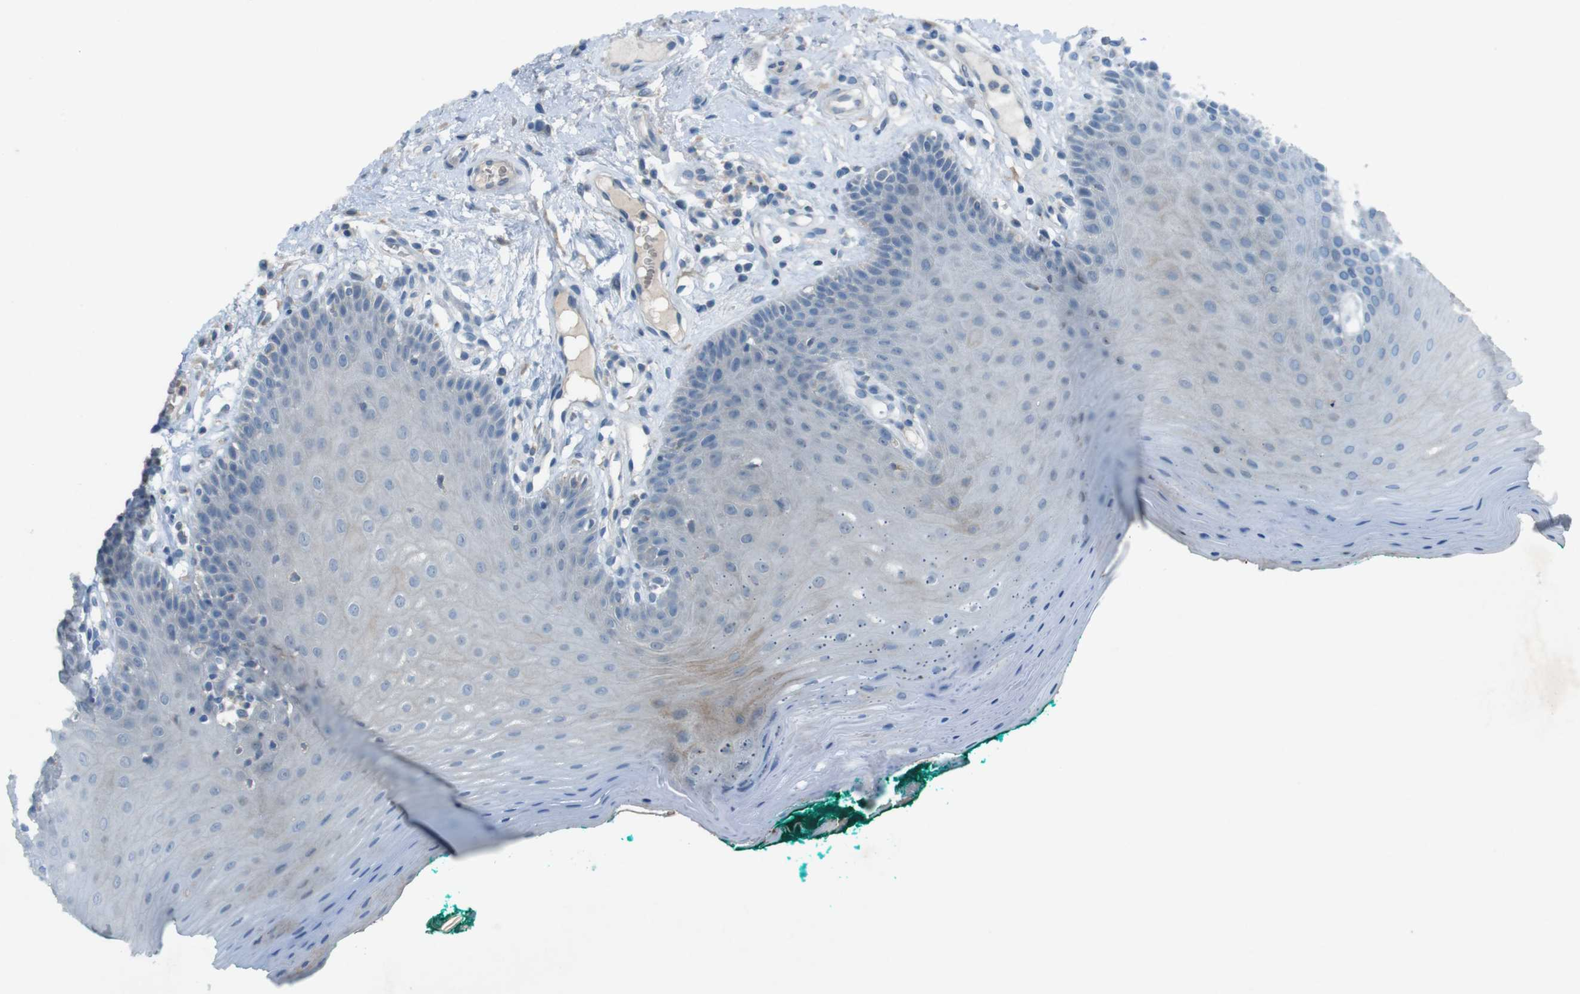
{"staining": {"intensity": "weak", "quantity": "<25%", "location": "cytoplasmic/membranous"}, "tissue": "oral mucosa", "cell_type": "Squamous epithelial cells", "image_type": "normal", "snomed": [{"axis": "morphology", "description": "Normal tissue, NOS"}, {"axis": "topography", "description": "Skeletal muscle"}, {"axis": "topography", "description": "Oral tissue"}], "caption": "Oral mucosa stained for a protein using IHC reveals no positivity squamous epithelial cells.", "gene": "MOGAT3", "patient": {"sex": "male", "age": 58}}